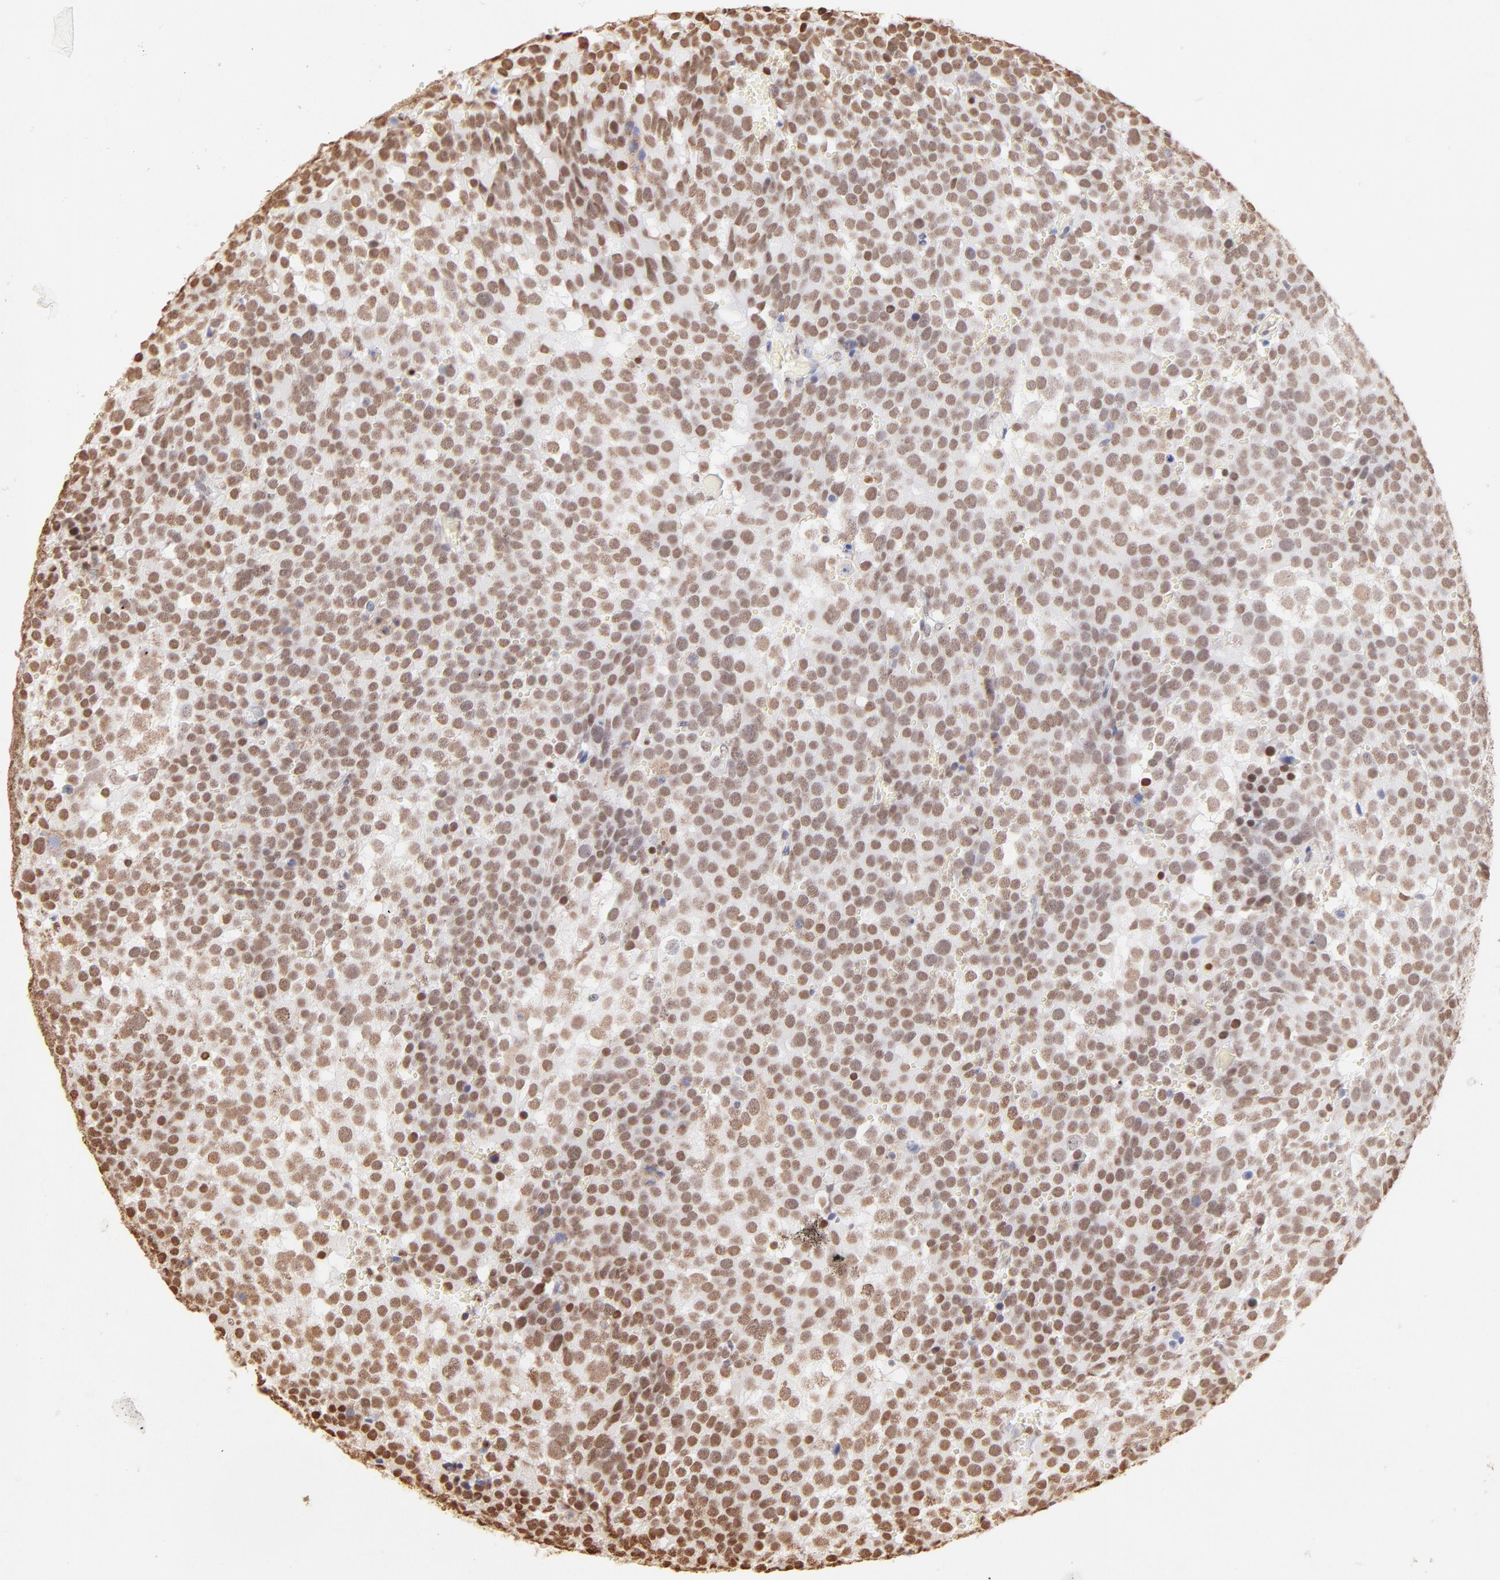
{"staining": {"intensity": "moderate", "quantity": ">75%", "location": "nuclear"}, "tissue": "testis cancer", "cell_type": "Tumor cells", "image_type": "cancer", "snomed": [{"axis": "morphology", "description": "Seminoma, NOS"}, {"axis": "topography", "description": "Testis"}], "caption": "The histopathology image exhibits staining of testis seminoma, revealing moderate nuclear protein expression (brown color) within tumor cells.", "gene": "ZNF540", "patient": {"sex": "male", "age": 71}}